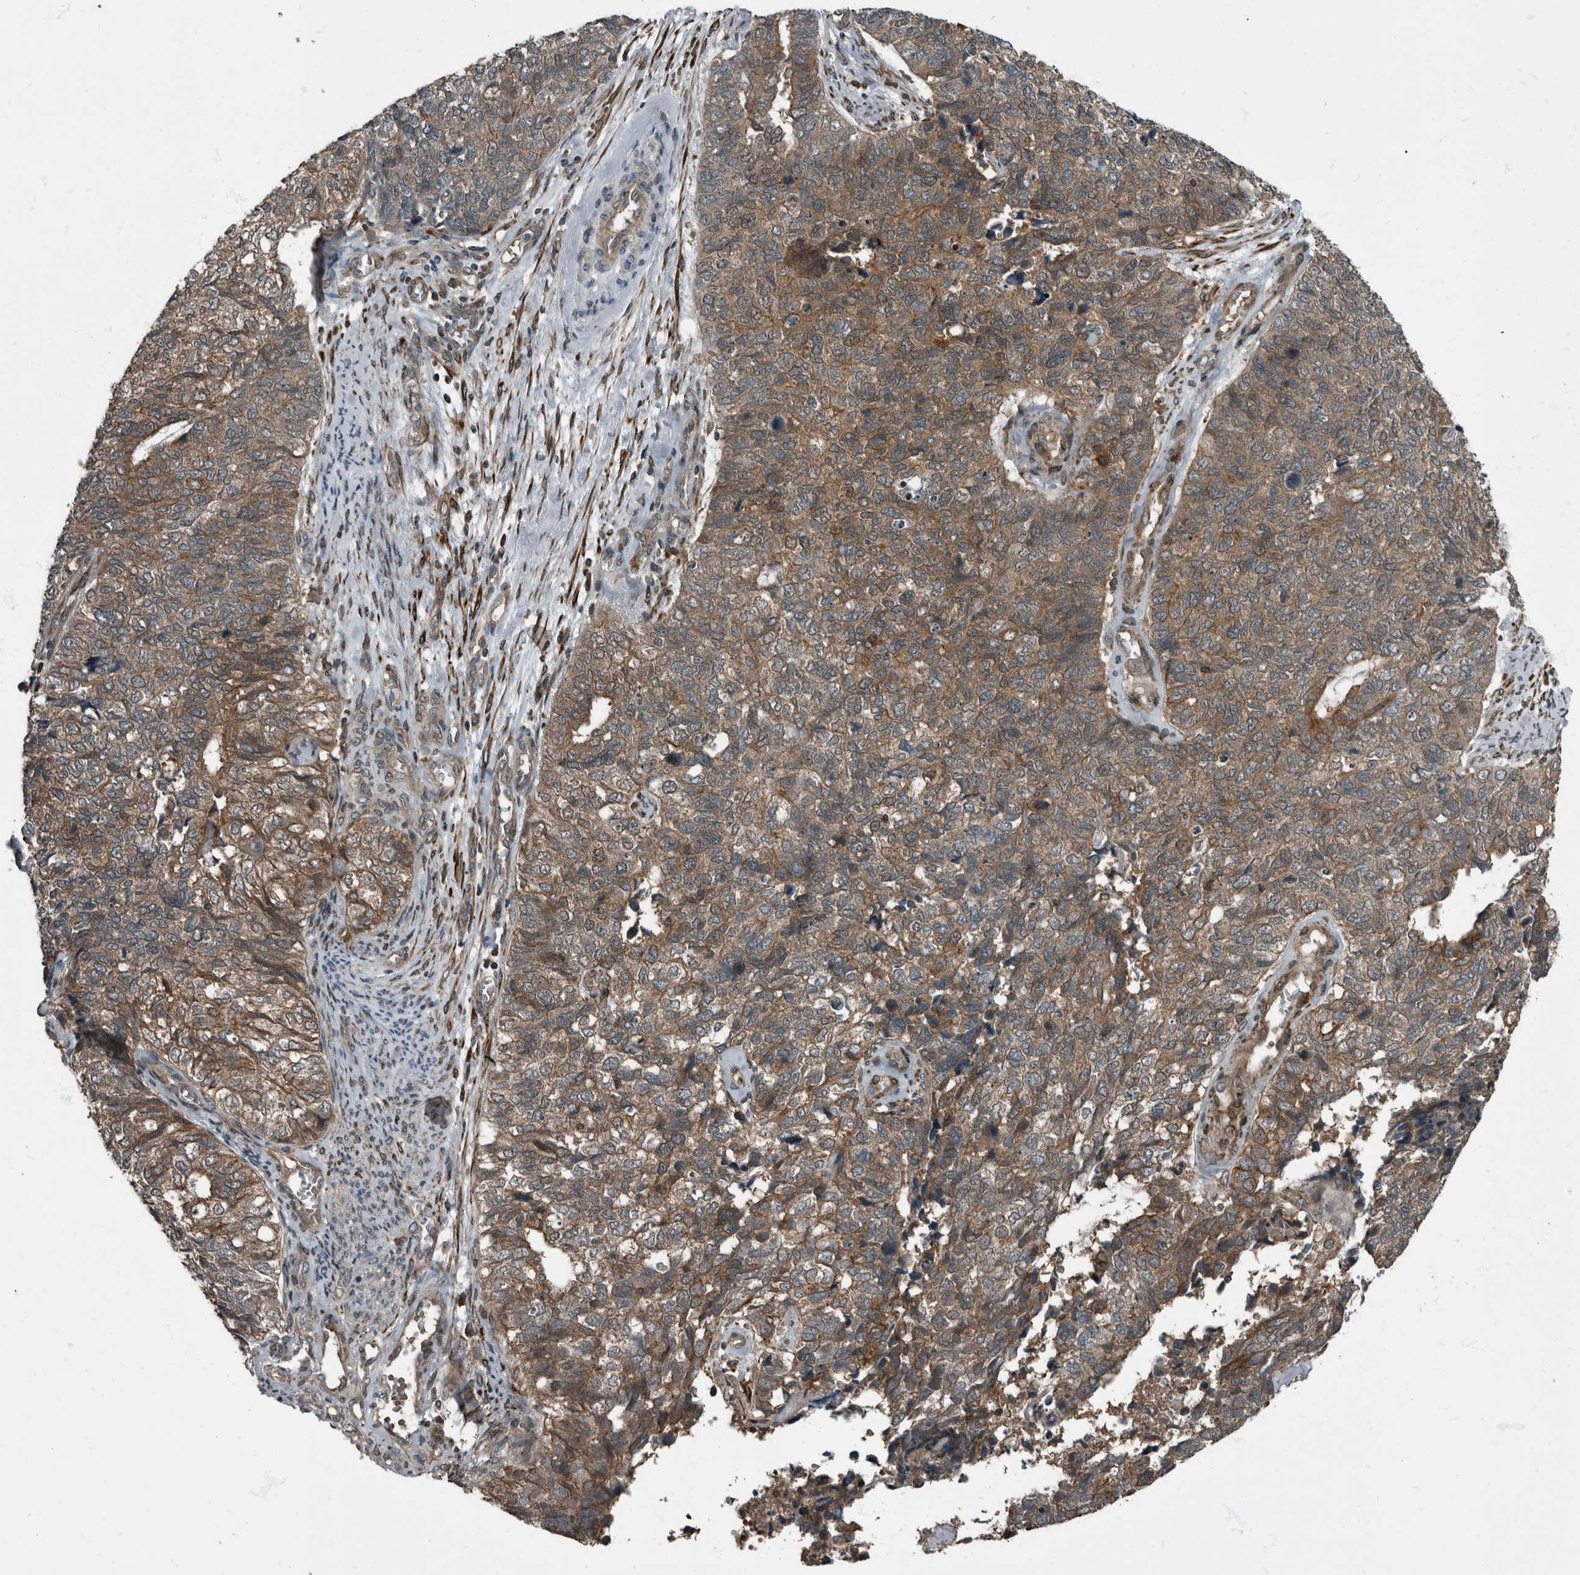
{"staining": {"intensity": "moderate", "quantity": ">75%", "location": "cytoplasmic/membranous"}, "tissue": "cervical cancer", "cell_type": "Tumor cells", "image_type": "cancer", "snomed": [{"axis": "morphology", "description": "Squamous cell carcinoma, NOS"}, {"axis": "topography", "description": "Cervix"}], "caption": "Cervical cancer tissue reveals moderate cytoplasmic/membranous positivity in approximately >75% of tumor cells", "gene": "RABGGTB", "patient": {"sex": "female", "age": 63}}